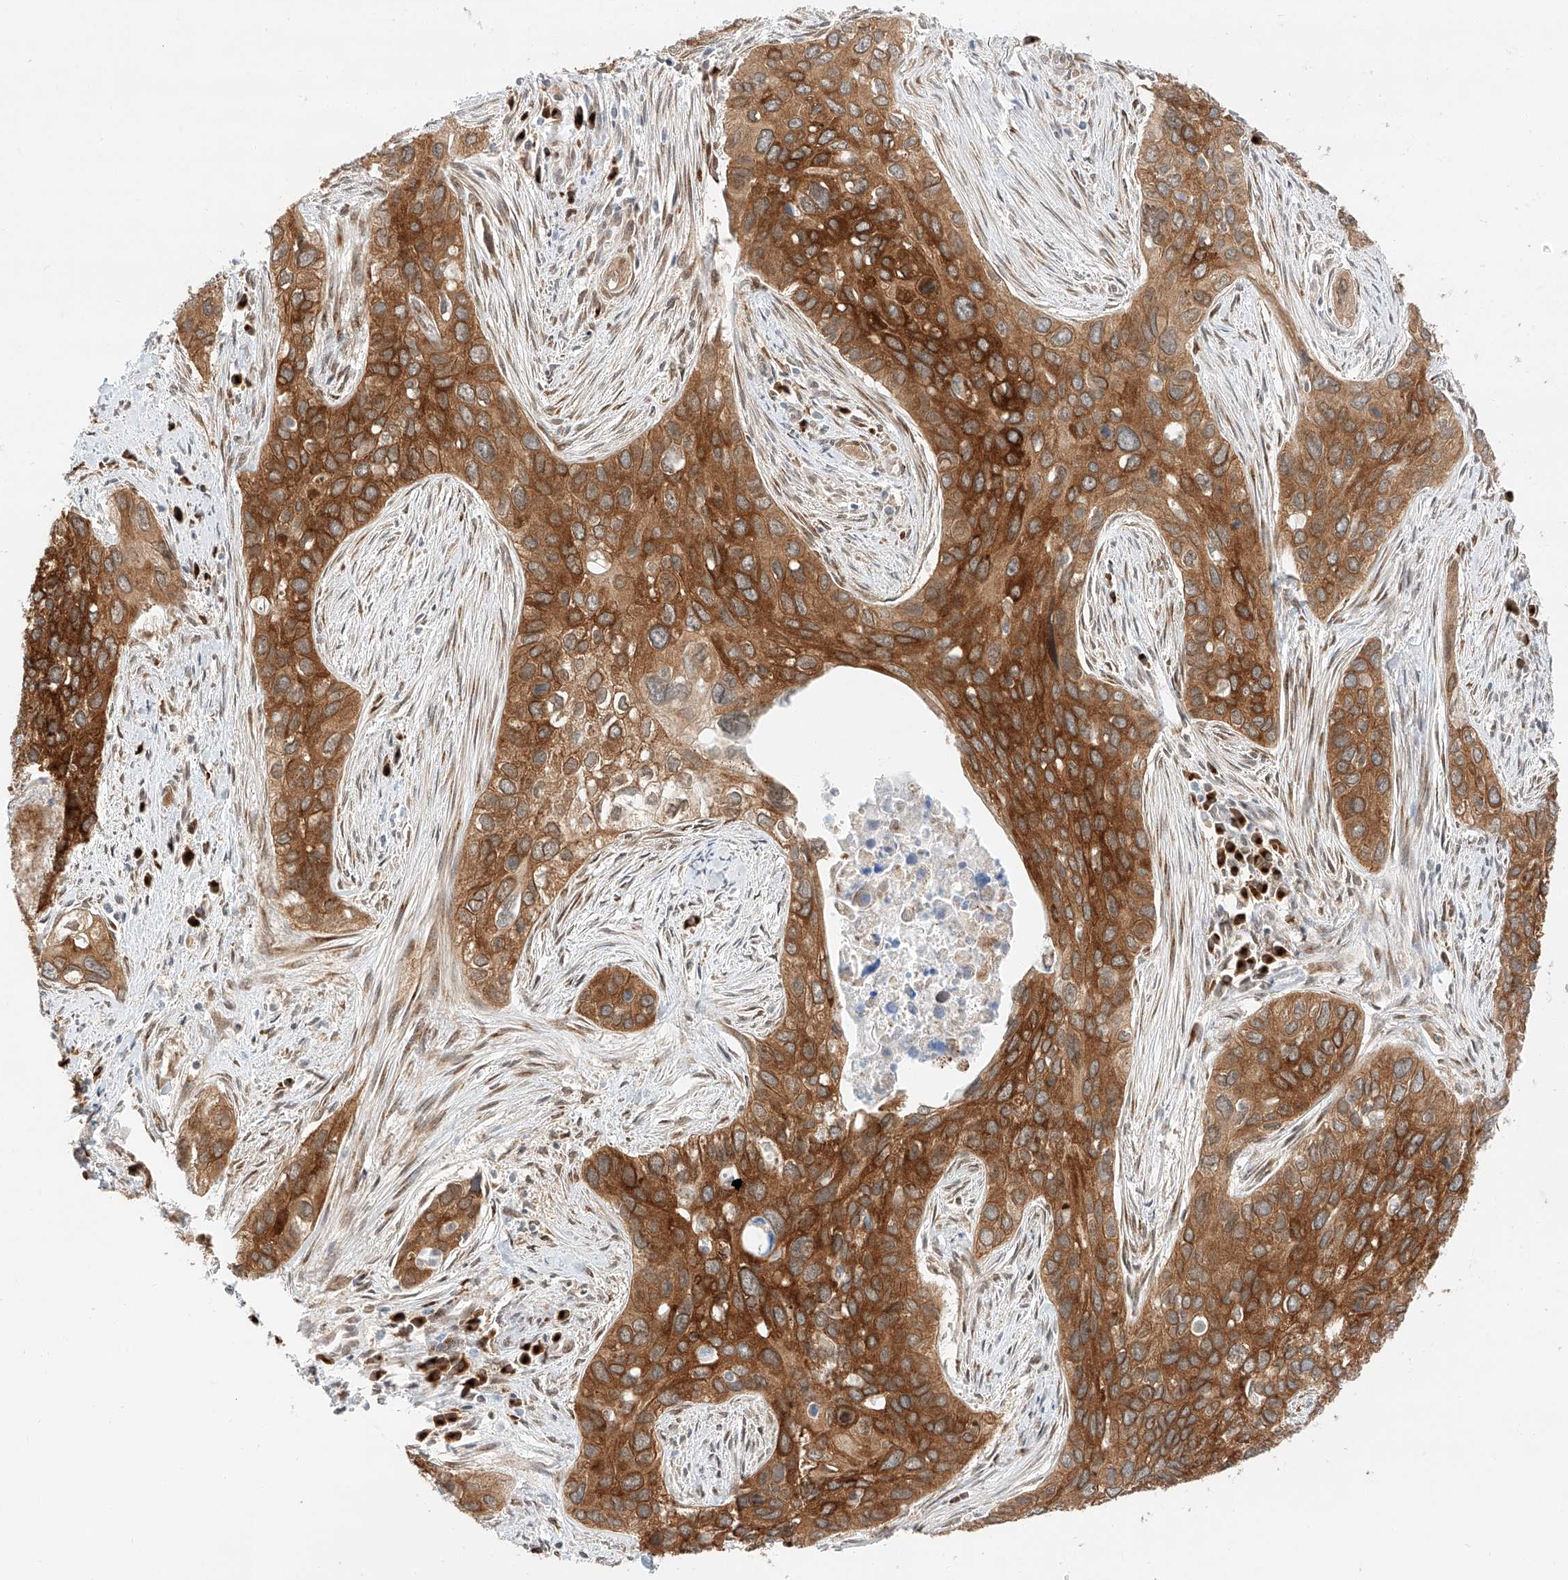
{"staining": {"intensity": "strong", "quantity": ">75%", "location": "cytoplasmic/membranous"}, "tissue": "cervical cancer", "cell_type": "Tumor cells", "image_type": "cancer", "snomed": [{"axis": "morphology", "description": "Squamous cell carcinoma, NOS"}, {"axis": "topography", "description": "Cervix"}], "caption": "IHC (DAB (3,3'-diaminobenzidine)) staining of human cervical cancer displays strong cytoplasmic/membranous protein positivity in approximately >75% of tumor cells.", "gene": "CARMIL1", "patient": {"sex": "female", "age": 55}}